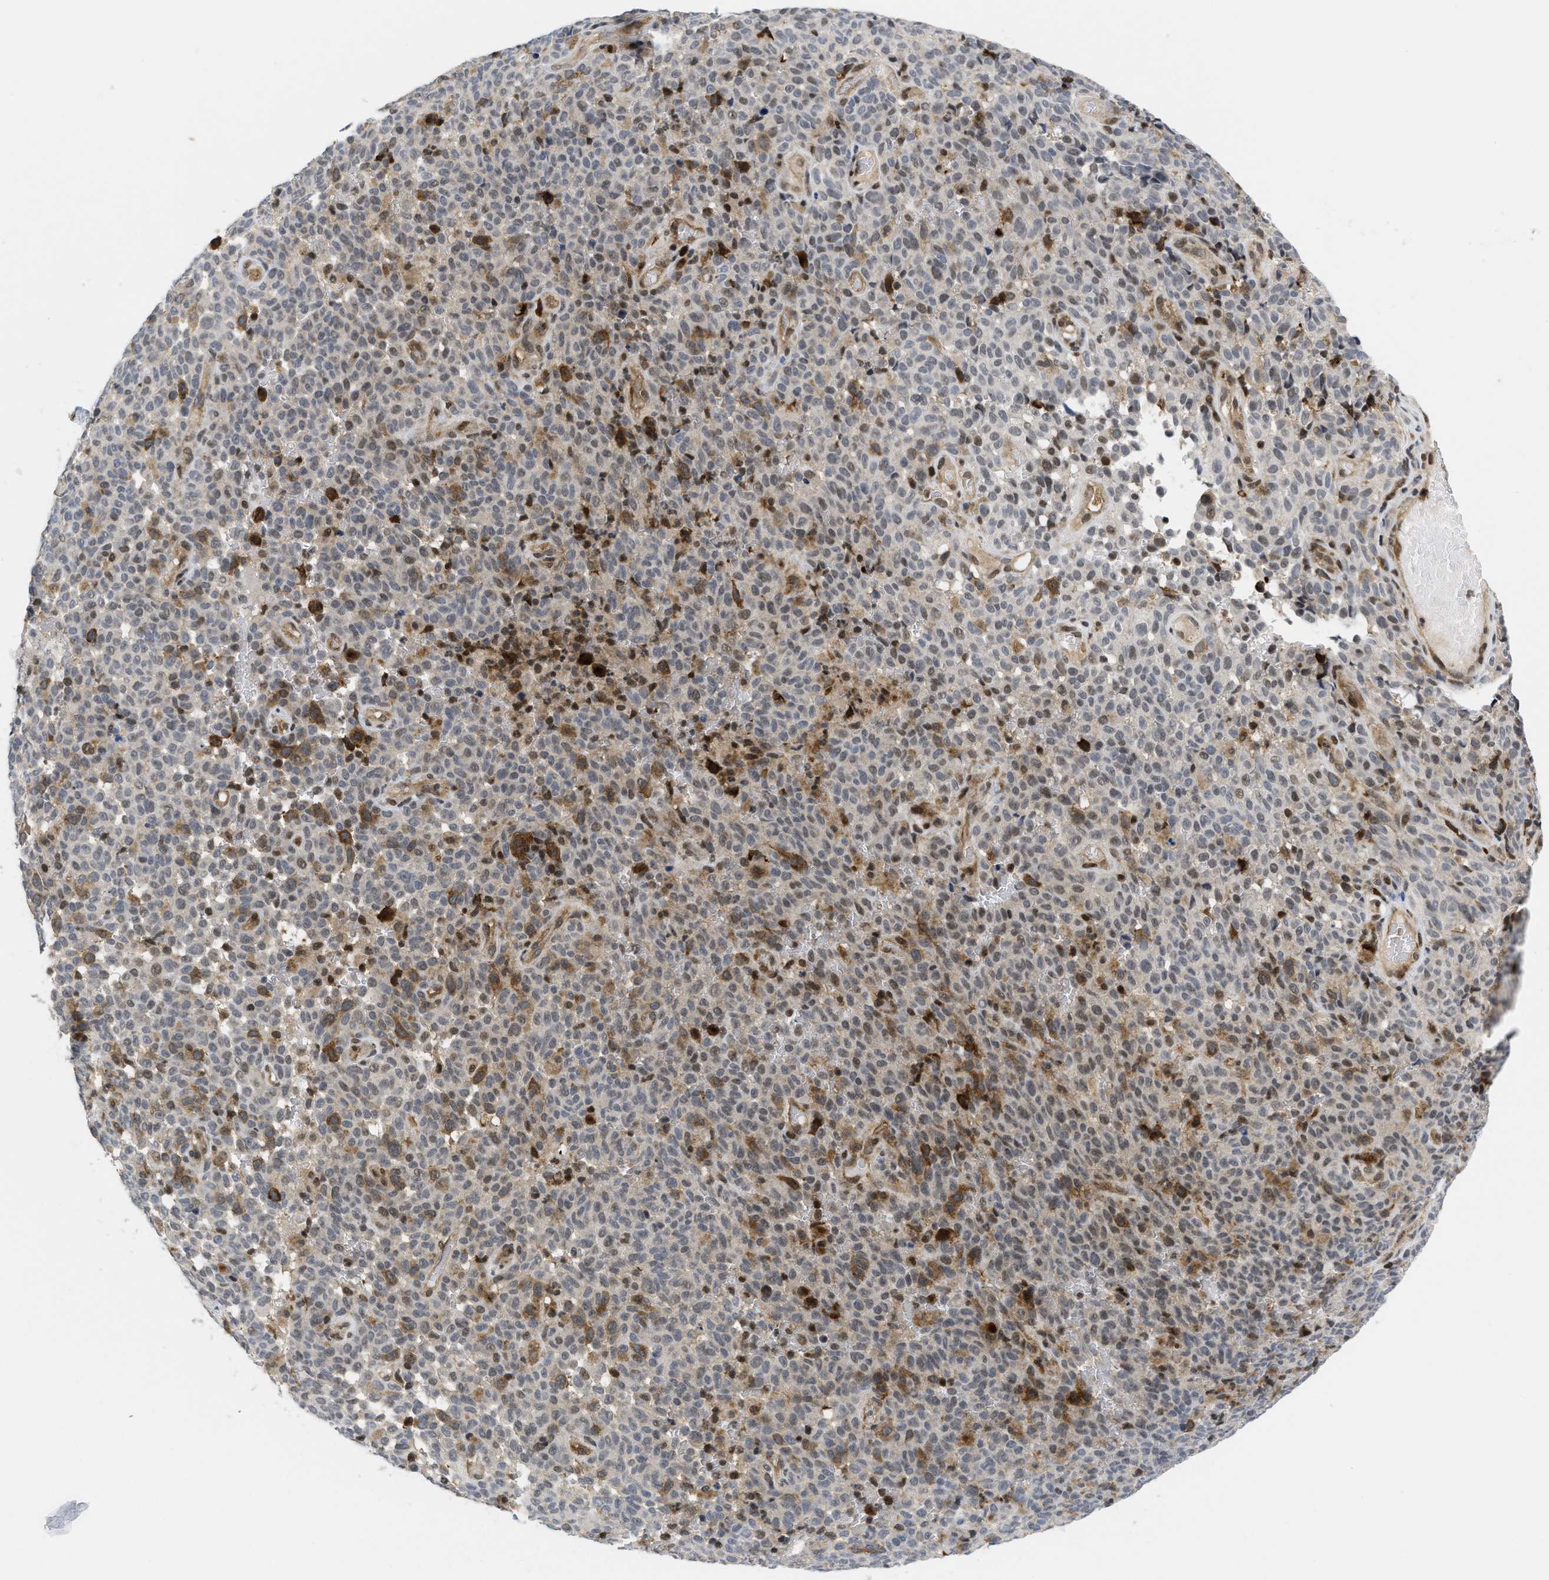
{"staining": {"intensity": "moderate", "quantity": "25%-75%", "location": "cytoplasmic/membranous"}, "tissue": "melanoma", "cell_type": "Tumor cells", "image_type": "cancer", "snomed": [{"axis": "morphology", "description": "Malignant melanoma, NOS"}, {"axis": "topography", "description": "Skin"}], "caption": "Protein expression analysis of malignant melanoma displays moderate cytoplasmic/membranous expression in about 25%-75% of tumor cells.", "gene": "HIF1A", "patient": {"sex": "female", "age": 82}}